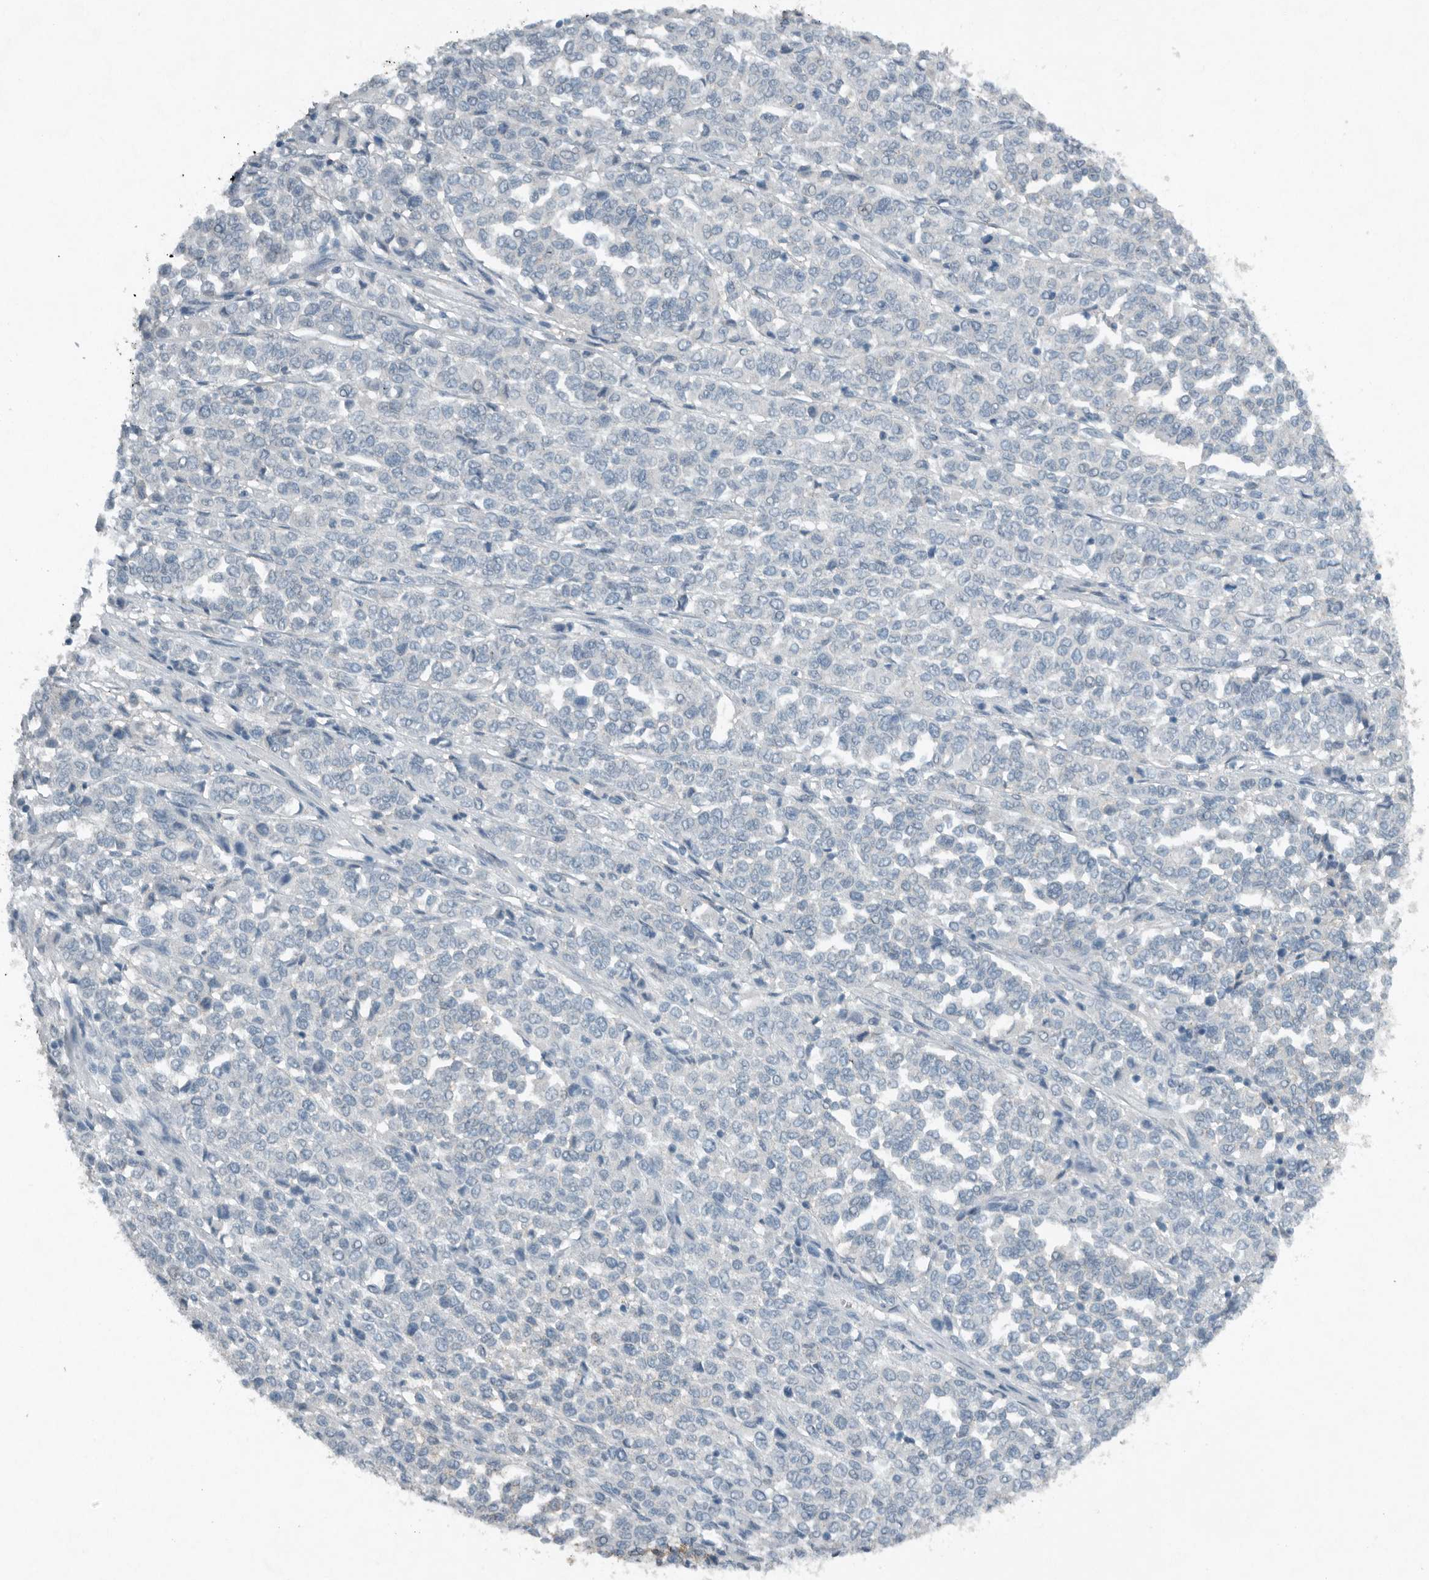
{"staining": {"intensity": "negative", "quantity": "none", "location": "none"}, "tissue": "melanoma", "cell_type": "Tumor cells", "image_type": "cancer", "snomed": [{"axis": "morphology", "description": "Malignant melanoma, Metastatic site"}, {"axis": "topography", "description": "Pancreas"}], "caption": "This image is of melanoma stained with immunohistochemistry (IHC) to label a protein in brown with the nuclei are counter-stained blue. There is no expression in tumor cells. The staining is performed using DAB brown chromogen with nuclei counter-stained in using hematoxylin.", "gene": "IL20", "patient": {"sex": "female", "age": 30}}